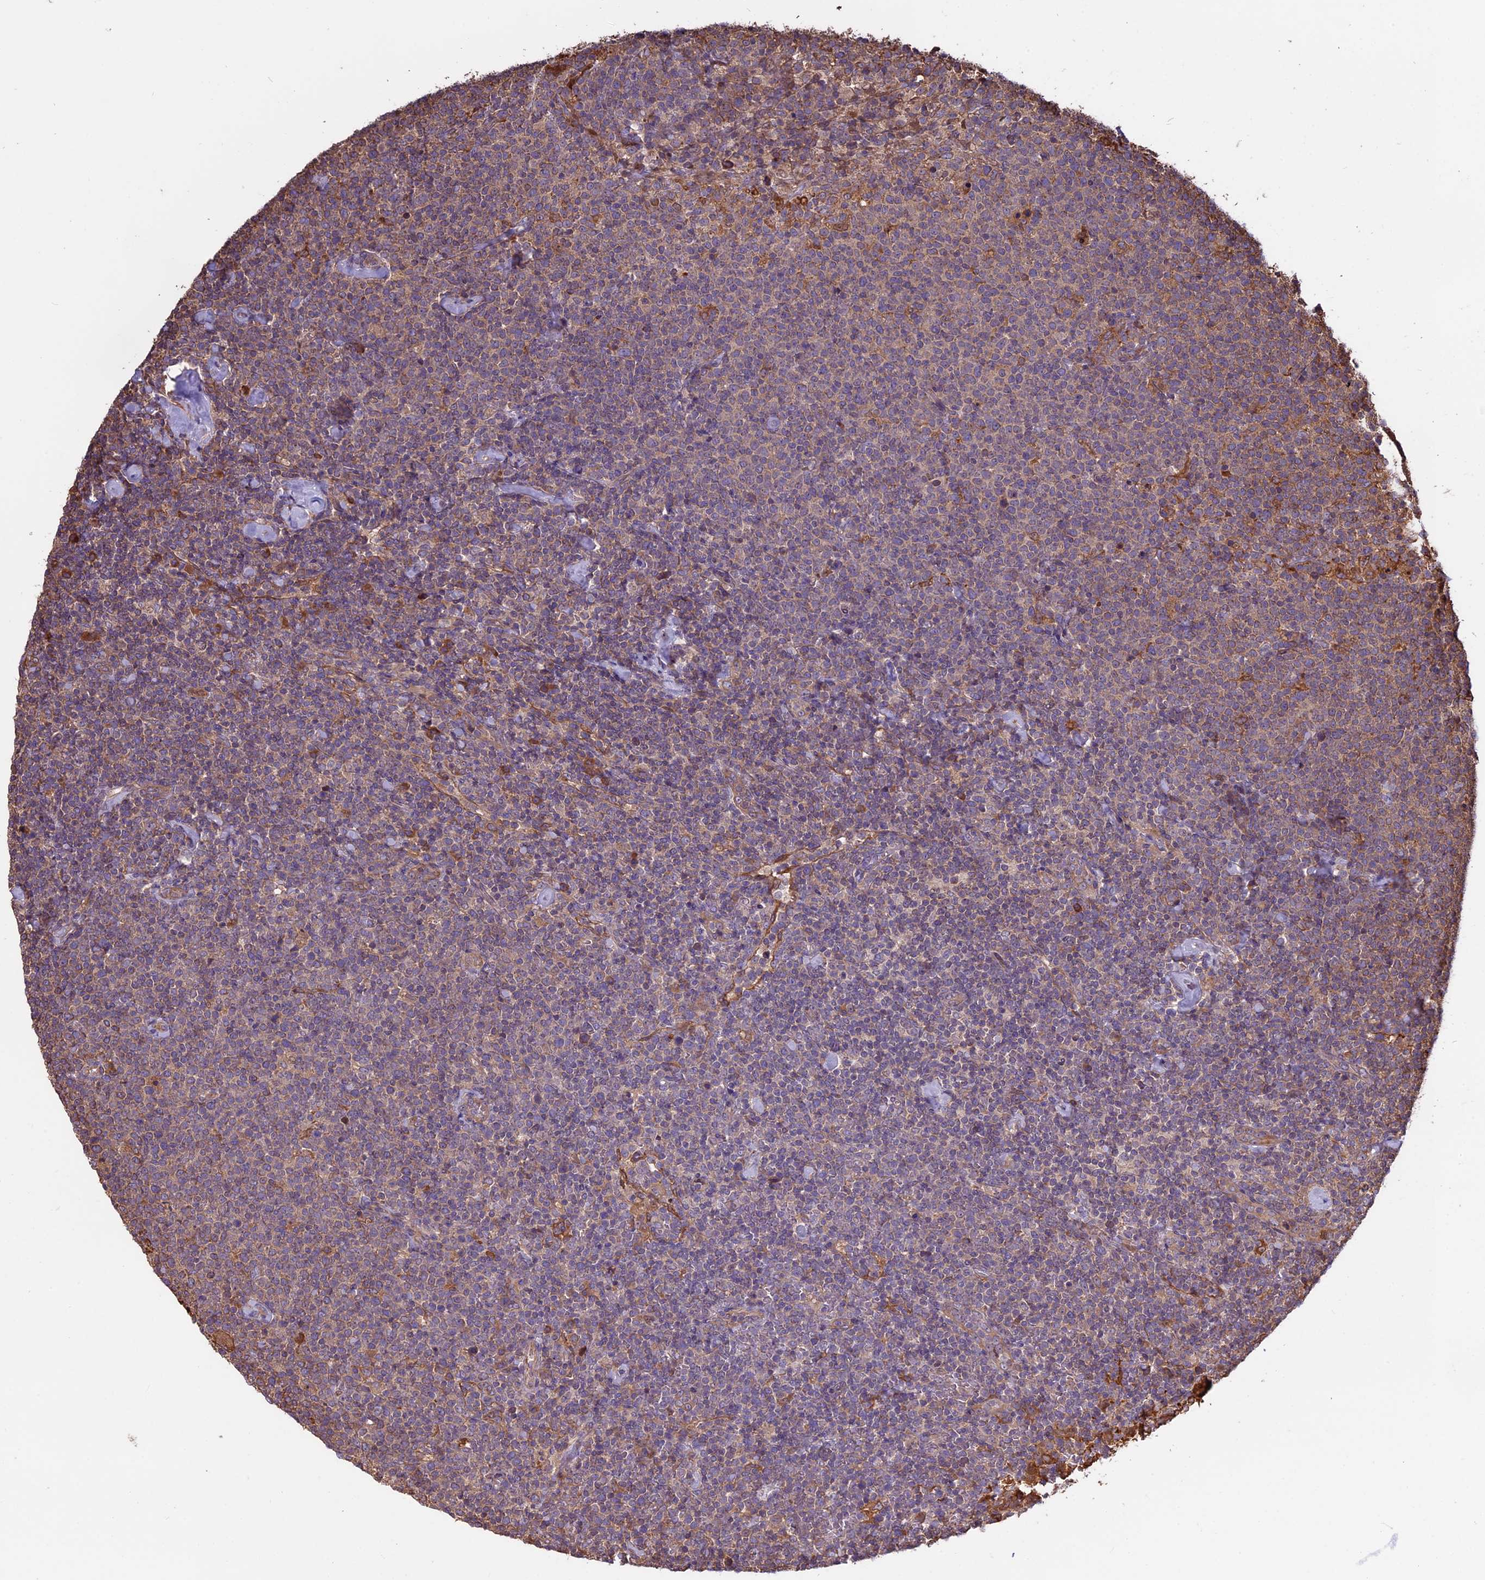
{"staining": {"intensity": "weak", "quantity": "25%-75%", "location": "cytoplasmic/membranous"}, "tissue": "lymphoma", "cell_type": "Tumor cells", "image_type": "cancer", "snomed": [{"axis": "morphology", "description": "Malignant lymphoma, non-Hodgkin's type, High grade"}, {"axis": "topography", "description": "Lymph node"}], "caption": "Malignant lymphoma, non-Hodgkin's type (high-grade) stained with IHC reveals weak cytoplasmic/membranous staining in approximately 25%-75% of tumor cells.", "gene": "VWA3A", "patient": {"sex": "male", "age": 61}}